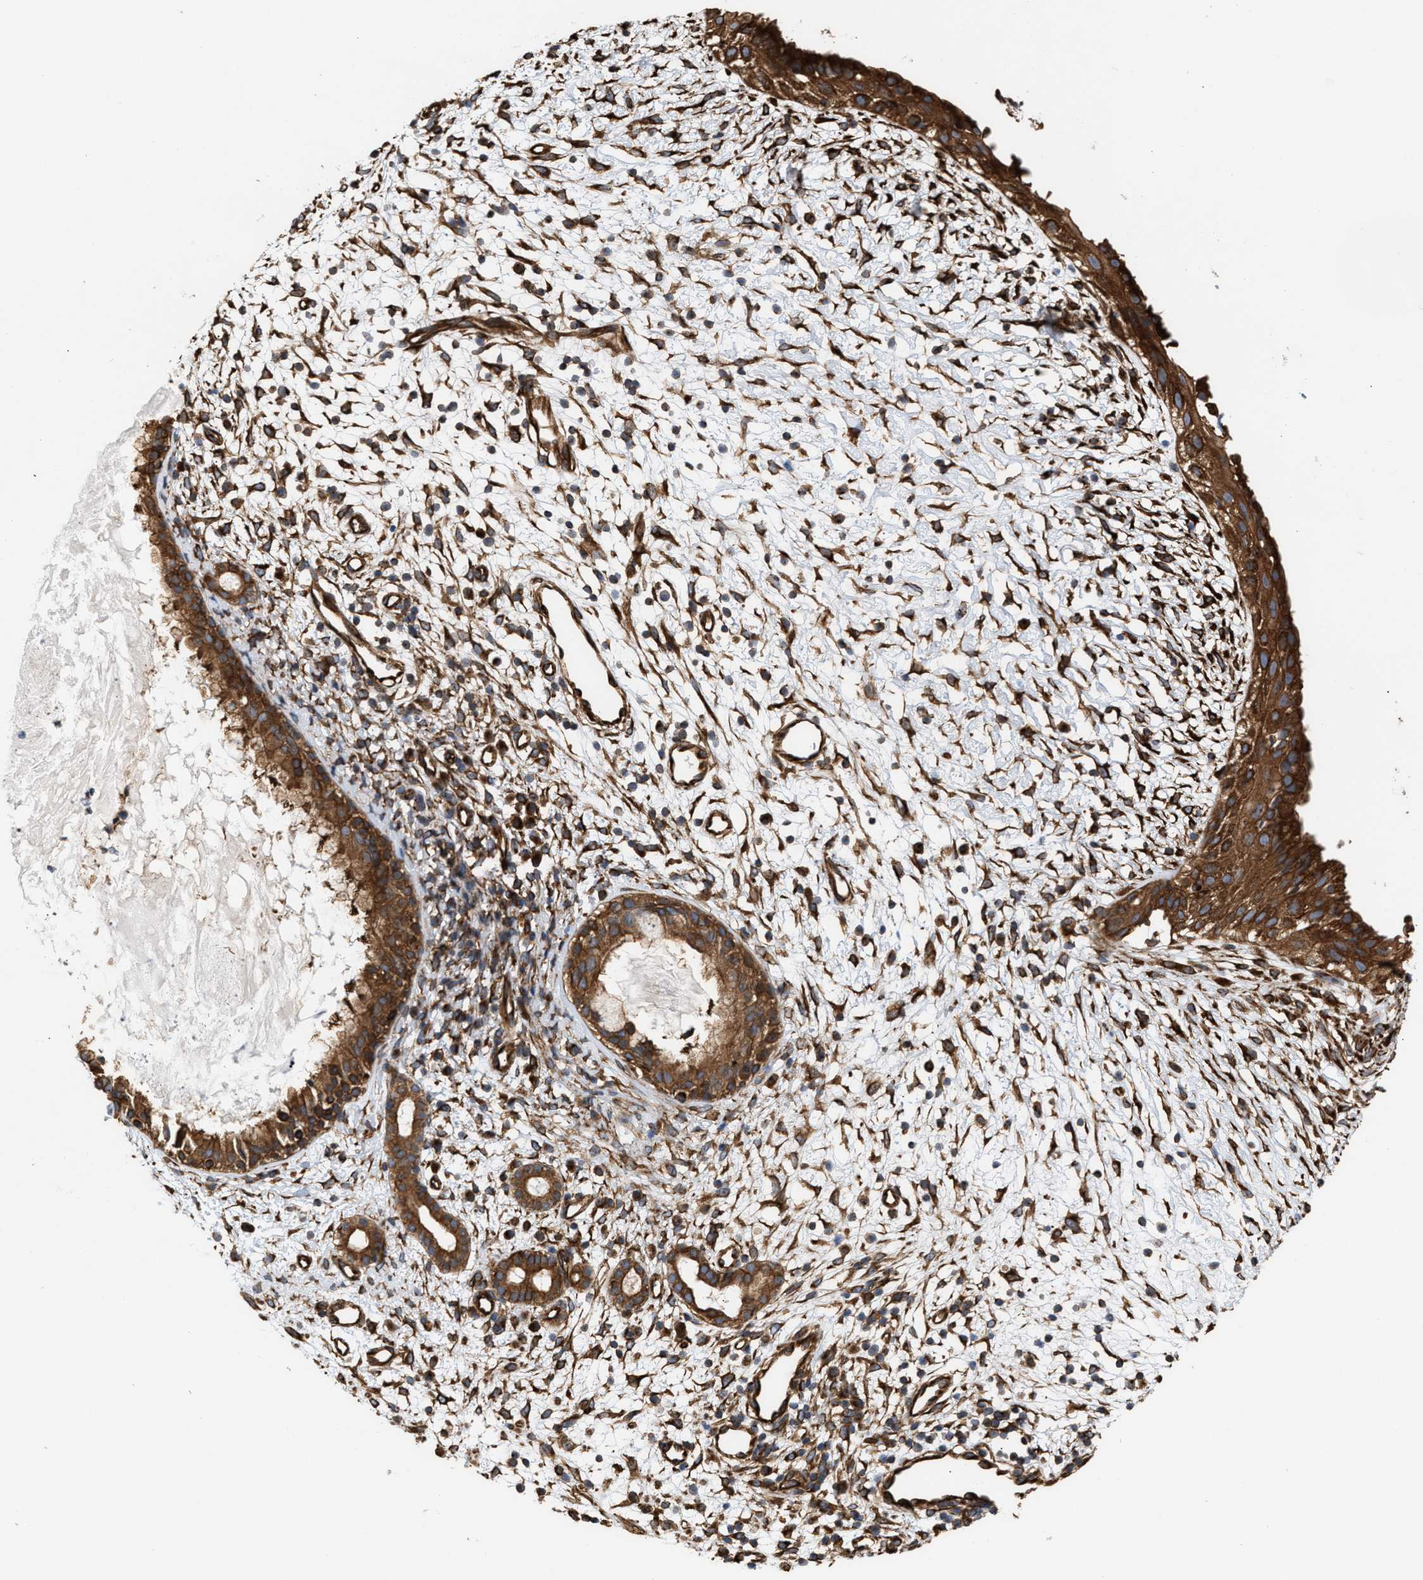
{"staining": {"intensity": "strong", "quantity": ">75%", "location": "cytoplasmic/membranous,nuclear"}, "tissue": "nasopharynx", "cell_type": "Respiratory epithelial cells", "image_type": "normal", "snomed": [{"axis": "morphology", "description": "Normal tissue, NOS"}, {"axis": "topography", "description": "Nasopharynx"}], "caption": "Approximately >75% of respiratory epithelial cells in unremarkable human nasopharynx show strong cytoplasmic/membranous,nuclear protein staining as visualized by brown immunohistochemical staining.", "gene": "EPS15L1", "patient": {"sex": "male", "age": 22}}